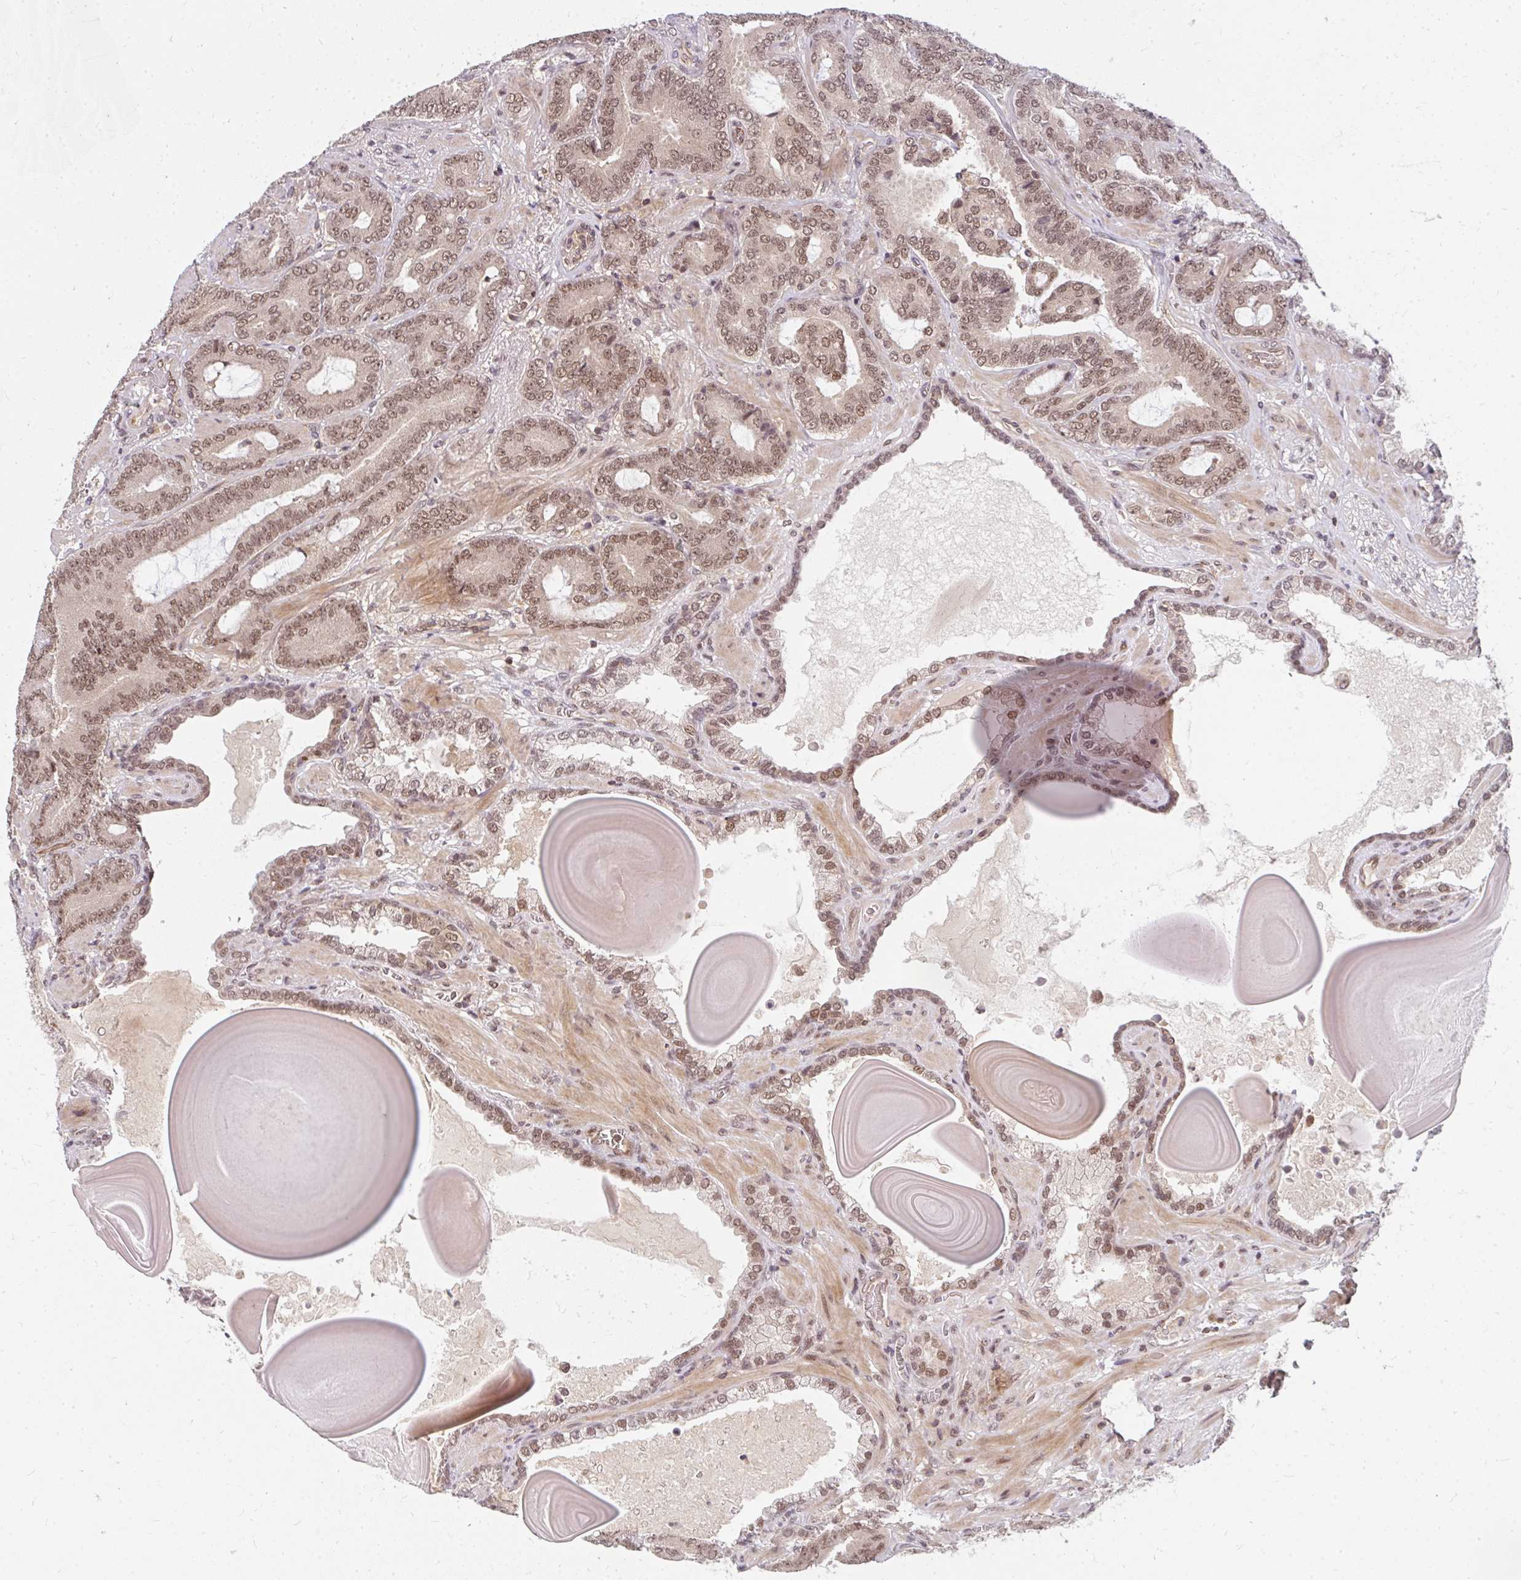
{"staining": {"intensity": "moderate", "quantity": ">75%", "location": "nuclear"}, "tissue": "prostate cancer", "cell_type": "Tumor cells", "image_type": "cancer", "snomed": [{"axis": "morphology", "description": "Adenocarcinoma, High grade"}, {"axis": "topography", "description": "Prostate"}], "caption": "High-magnification brightfield microscopy of adenocarcinoma (high-grade) (prostate) stained with DAB (3,3'-diaminobenzidine) (brown) and counterstained with hematoxylin (blue). tumor cells exhibit moderate nuclear expression is present in approximately>75% of cells.", "gene": "GTF3C6", "patient": {"sex": "male", "age": 62}}